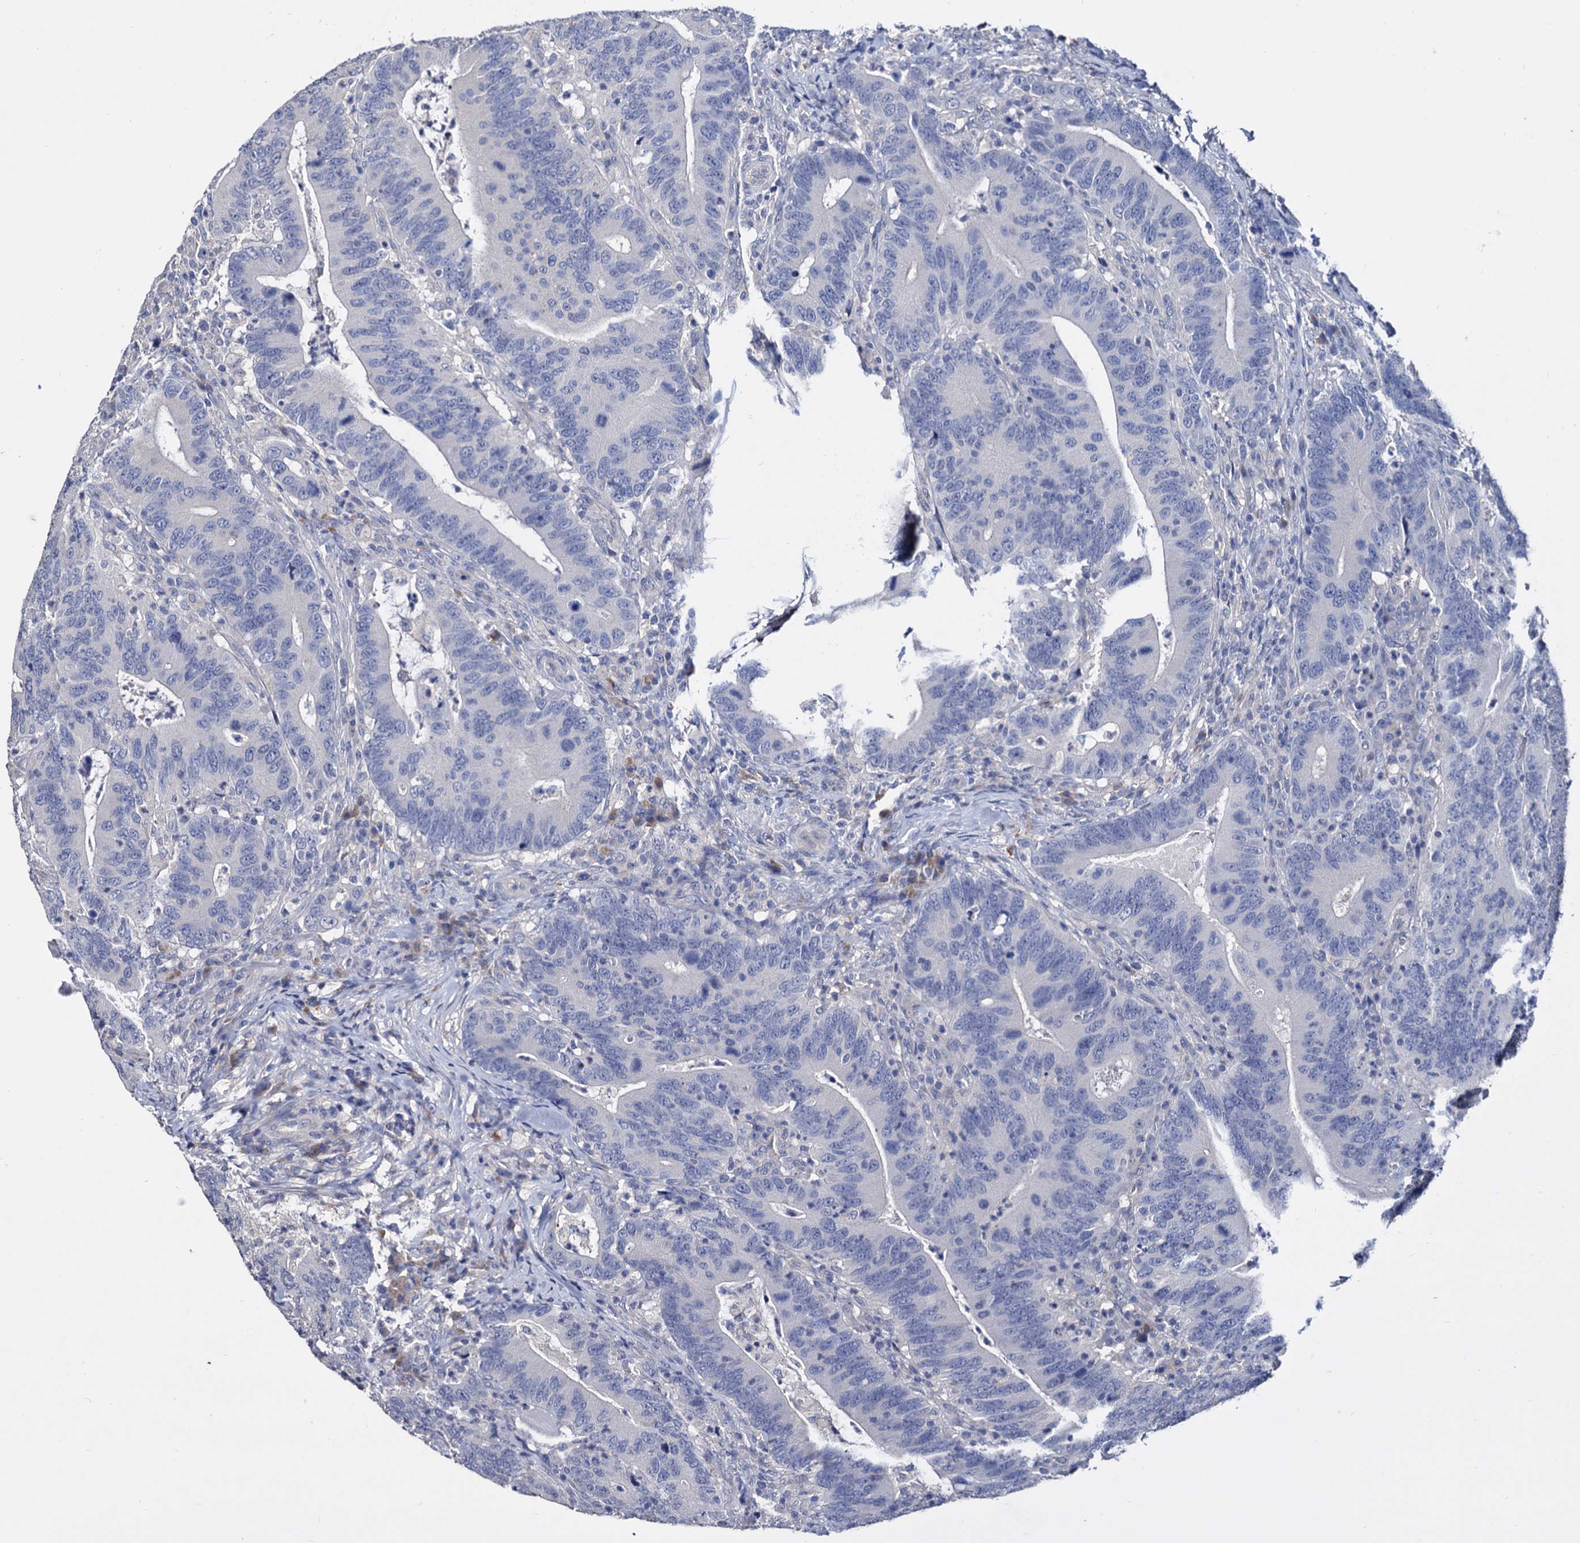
{"staining": {"intensity": "negative", "quantity": "none", "location": "none"}, "tissue": "colorectal cancer", "cell_type": "Tumor cells", "image_type": "cancer", "snomed": [{"axis": "morphology", "description": "Adenocarcinoma, NOS"}, {"axis": "topography", "description": "Colon"}], "caption": "DAB immunohistochemical staining of human colorectal cancer reveals no significant expression in tumor cells.", "gene": "NPAS4", "patient": {"sex": "female", "age": 66}}